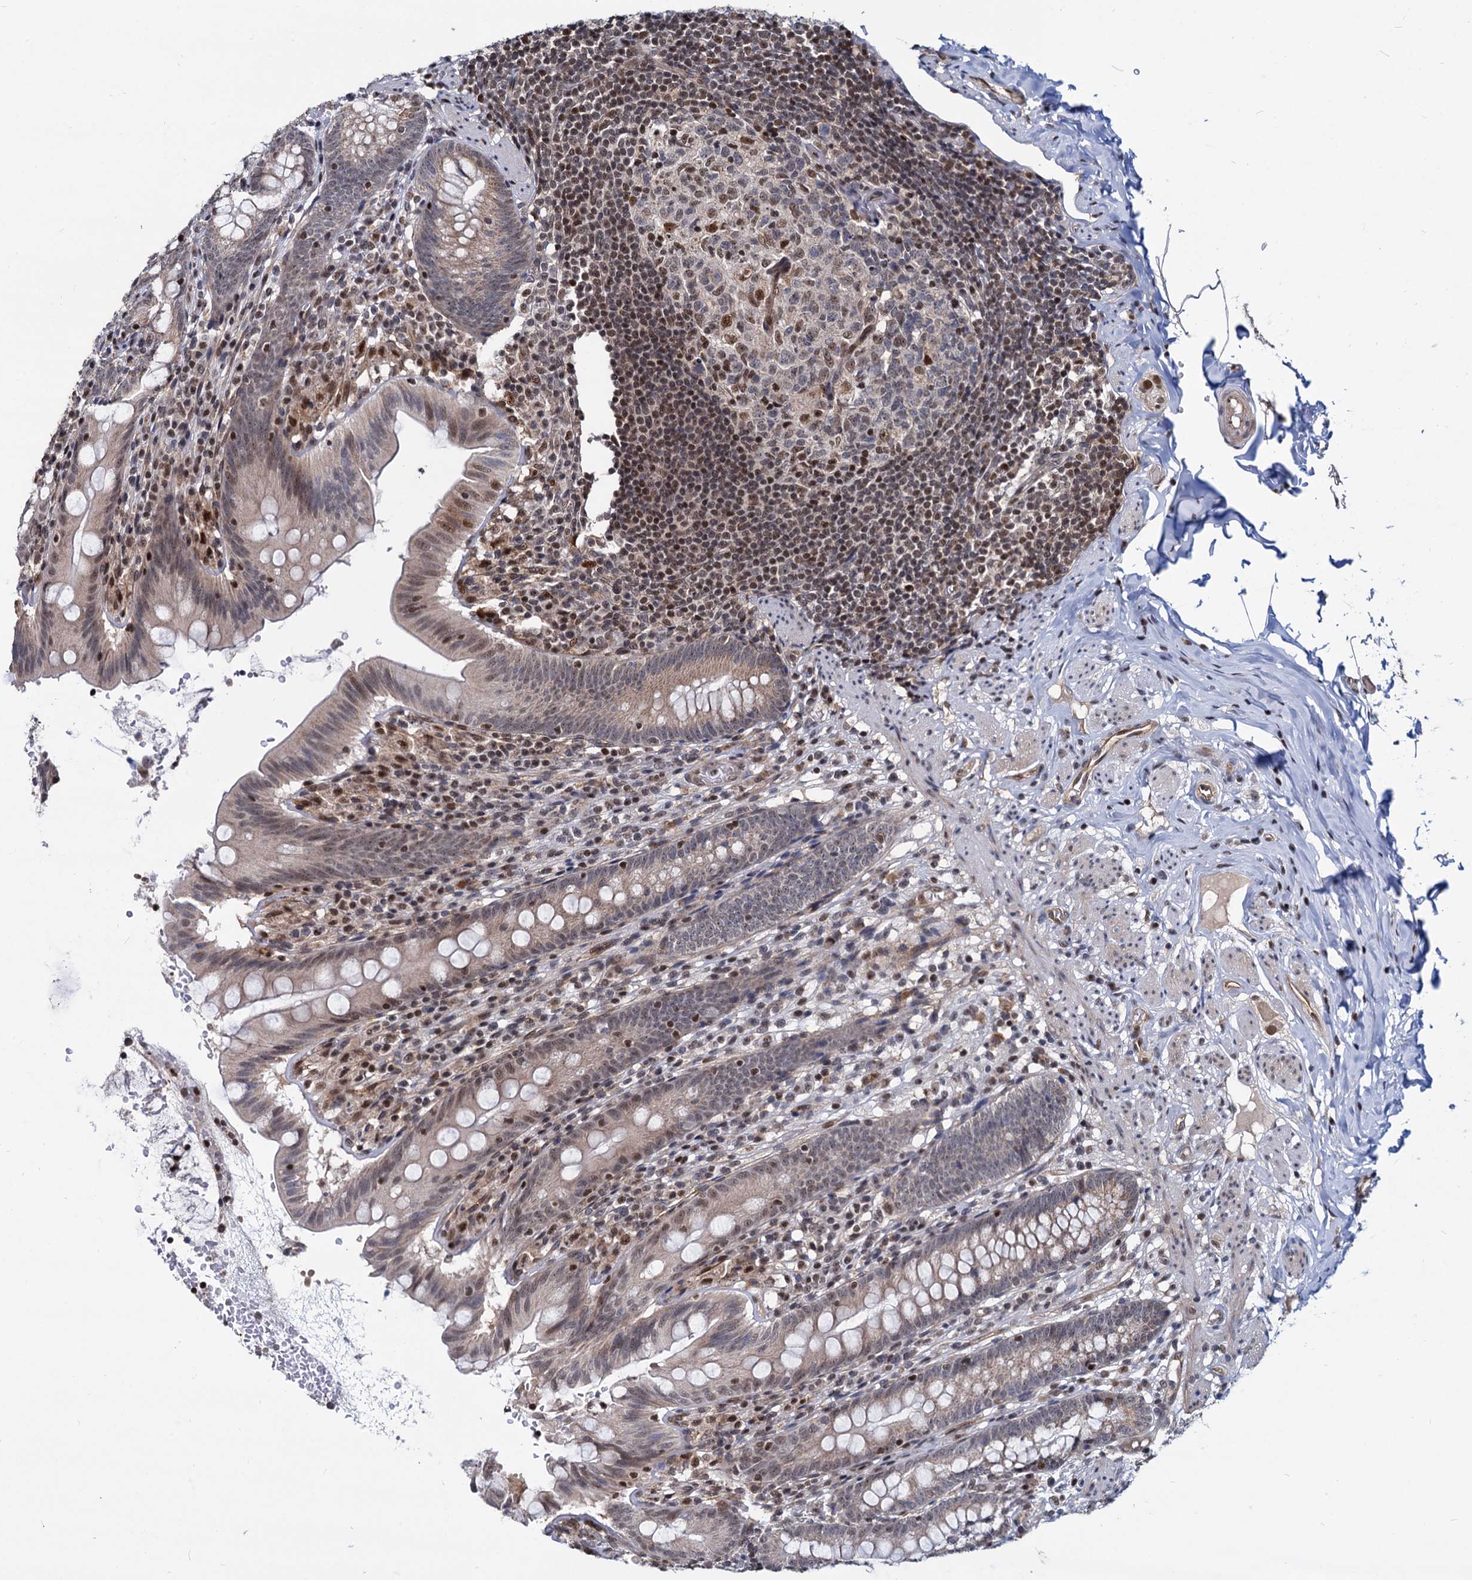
{"staining": {"intensity": "weak", "quantity": "25%-75%", "location": "cytoplasmic/membranous,nuclear"}, "tissue": "appendix", "cell_type": "Glandular cells", "image_type": "normal", "snomed": [{"axis": "morphology", "description": "Normal tissue, NOS"}, {"axis": "topography", "description": "Appendix"}], "caption": "Unremarkable appendix demonstrates weak cytoplasmic/membranous,nuclear expression in approximately 25%-75% of glandular cells Nuclei are stained in blue..", "gene": "UBLCP1", "patient": {"sex": "male", "age": 55}}